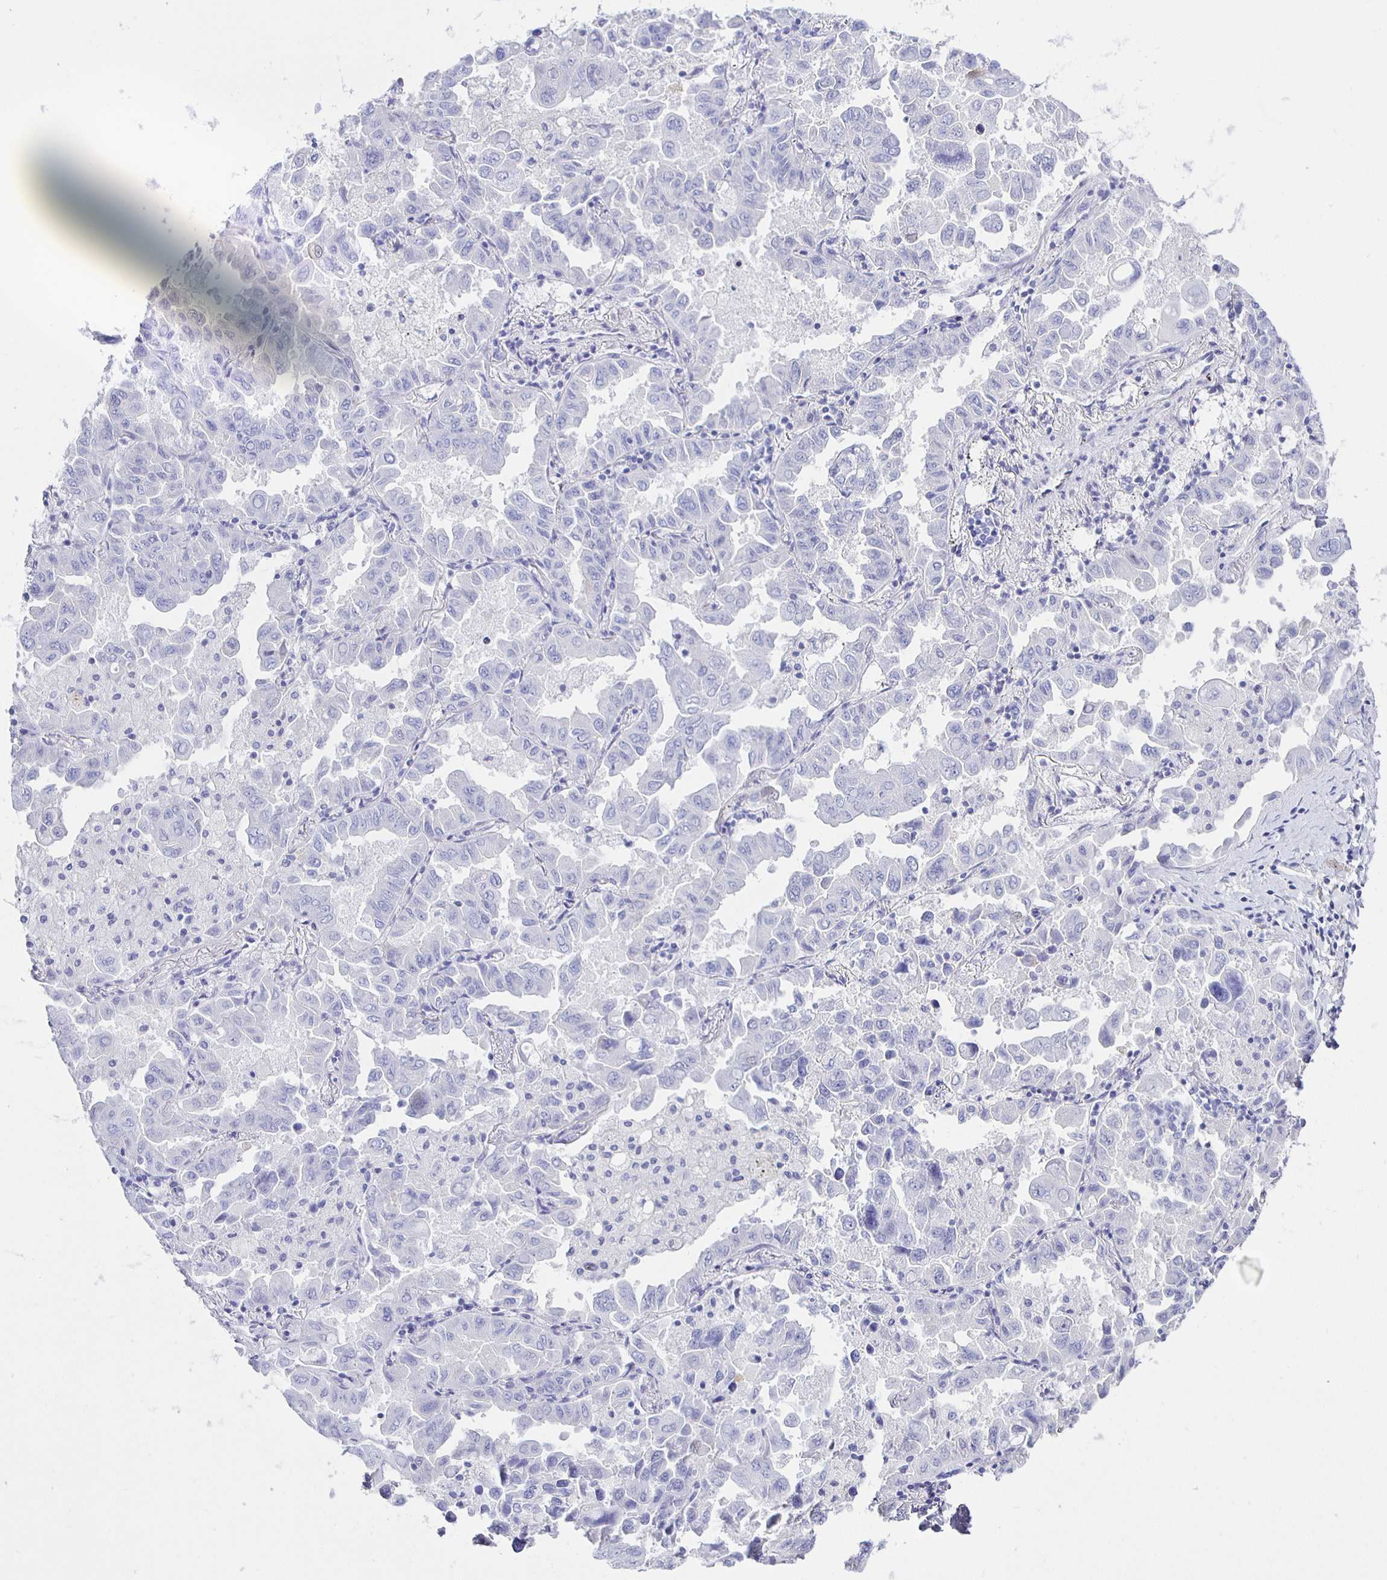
{"staining": {"intensity": "negative", "quantity": "none", "location": "none"}, "tissue": "lung cancer", "cell_type": "Tumor cells", "image_type": "cancer", "snomed": [{"axis": "morphology", "description": "Adenocarcinoma, NOS"}, {"axis": "topography", "description": "Lung"}], "caption": "Protein analysis of adenocarcinoma (lung) exhibits no significant positivity in tumor cells.", "gene": "HSPA4L", "patient": {"sex": "male", "age": 64}}